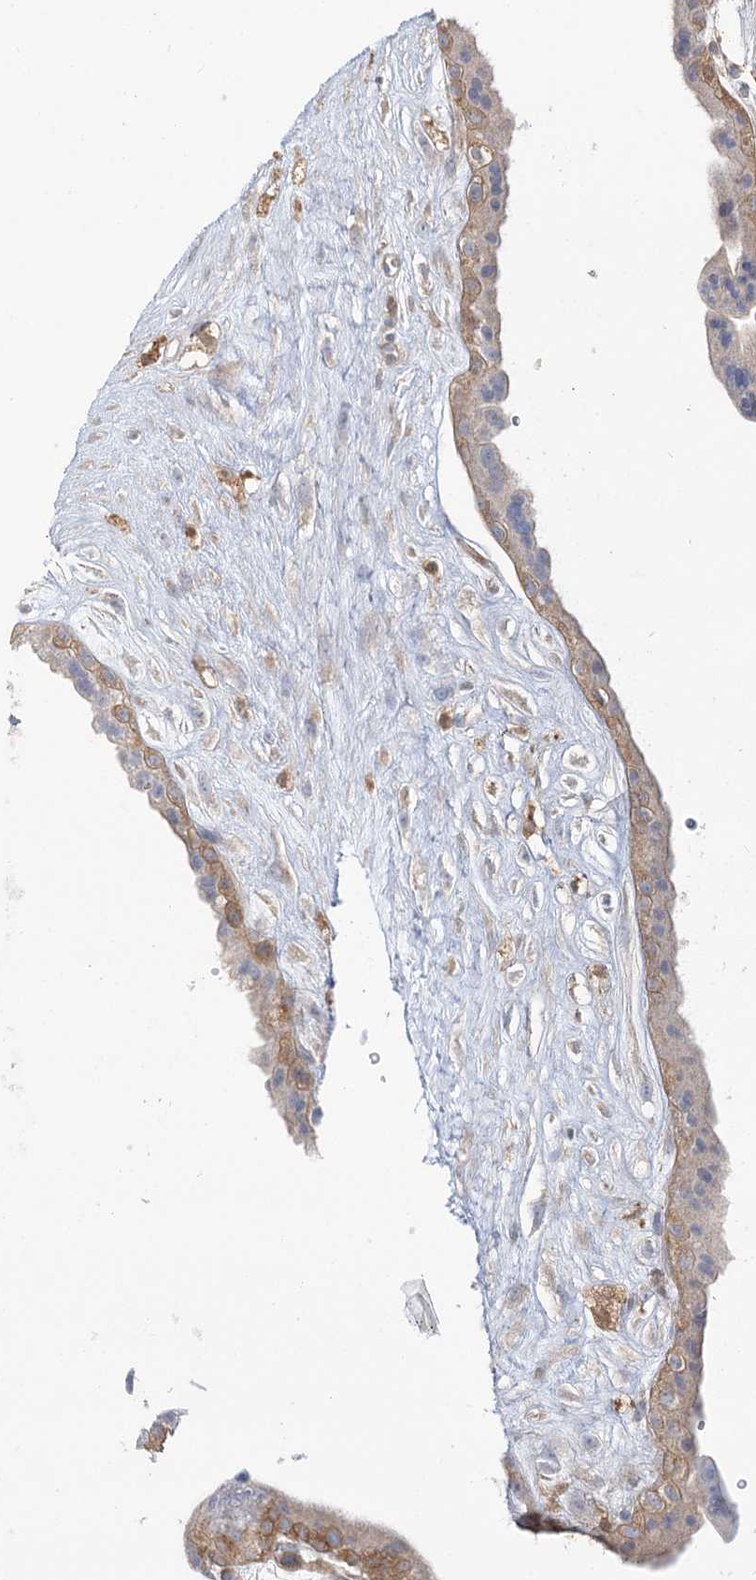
{"staining": {"intensity": "moderate", "quantity": "<25%", "location": "cytoplasmic/membranous"}, "tissue": "placenta", "cell_type": "Decidual cells", "image_type": "normal", "snomed": [{"axis": "morphology", "description": "Normal tissue, NOS"}, {"axis": "topography", "description": "Placenta"}], "caption": "Protein expression analysis of unremarkable human placenta reveals moderate cytoplasmic/membranous staining in approximately <25% of decidual cells. (DAB IHC, brown staining for protein, blue staining for nuclei).", "gene": "MTMR3", "patient": {"sex": "female", "age": 18}}